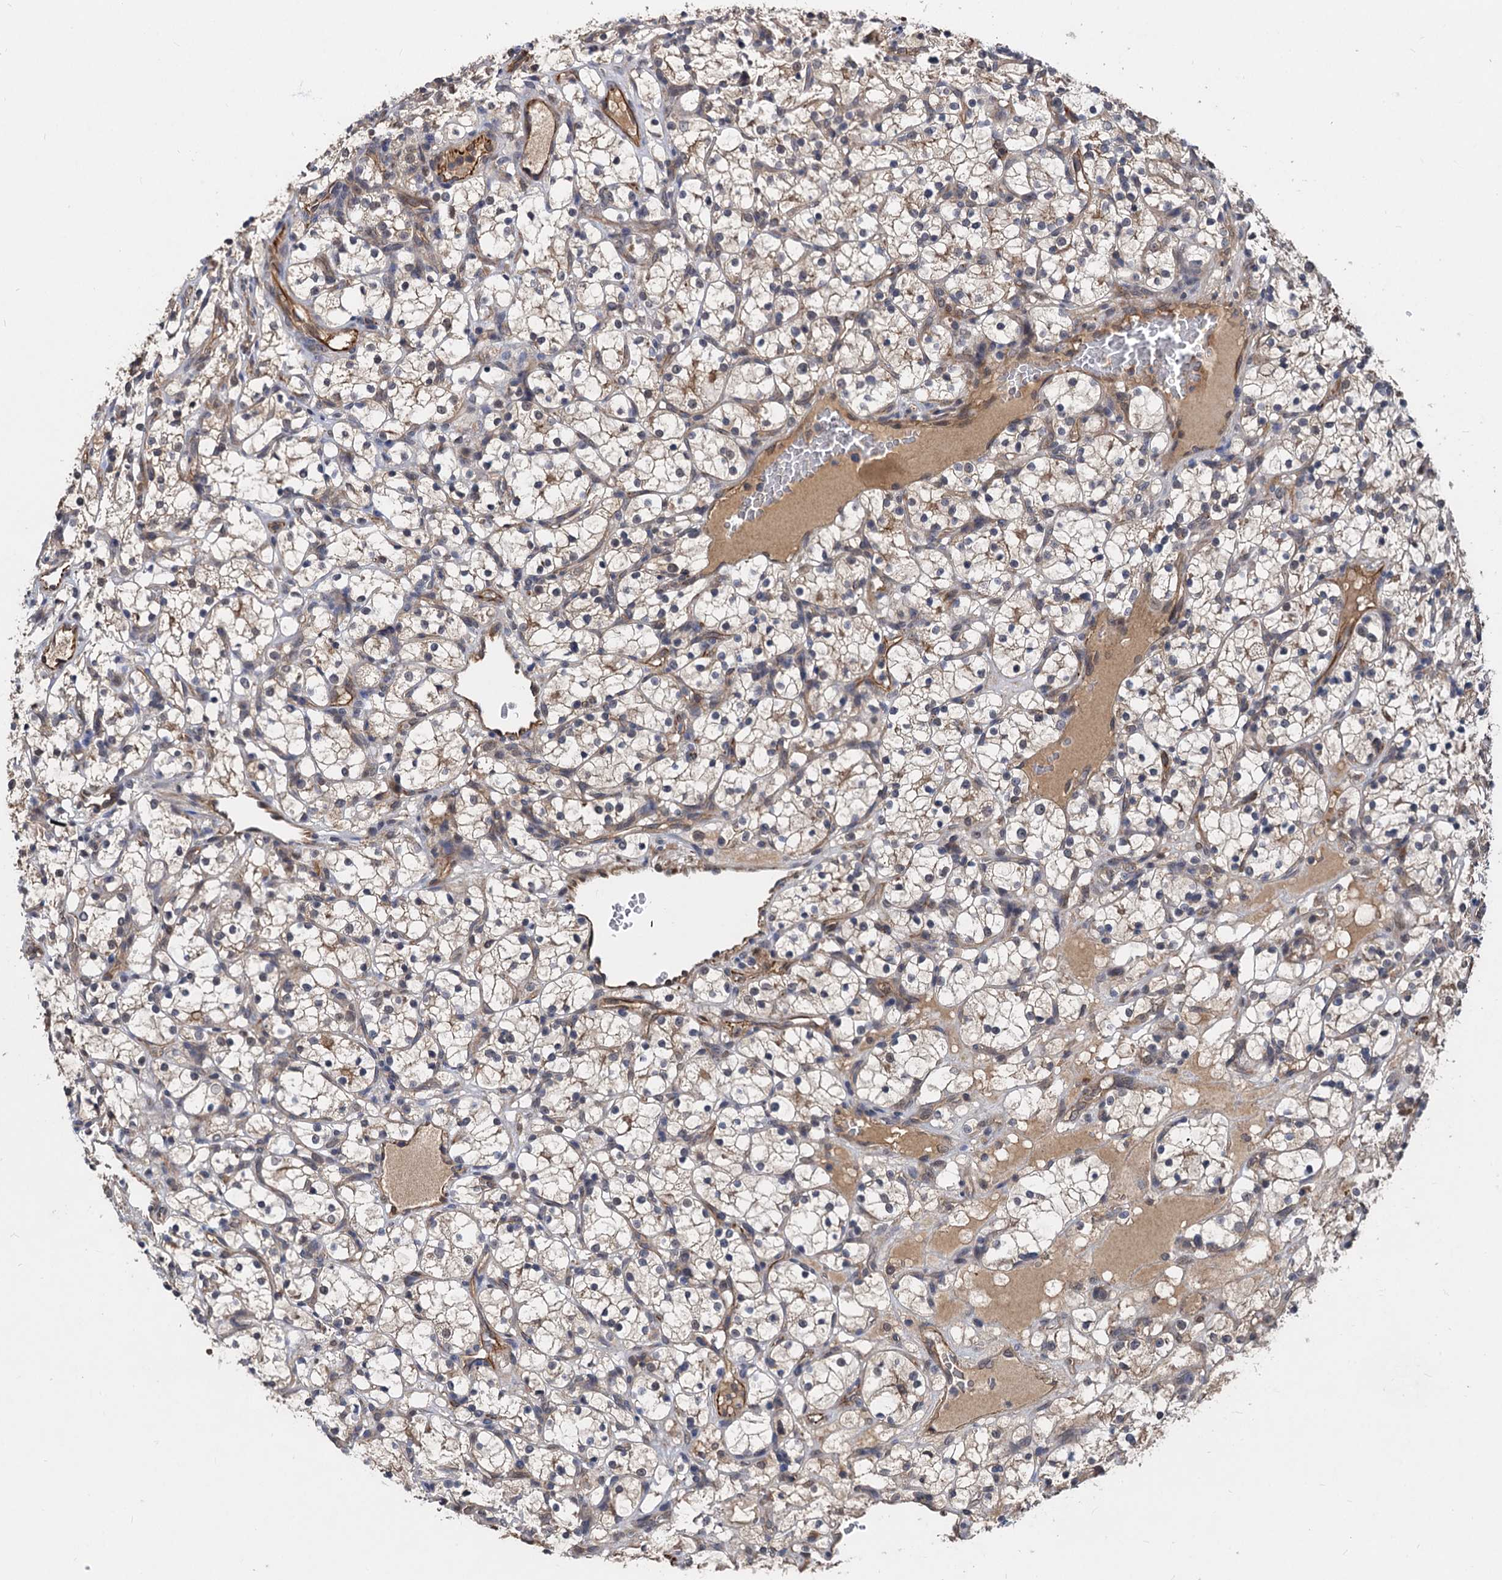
{"staining": {"intensity": "weak", "quantity": "<25%", "location": "cytoplasmic/membranous"}, "tissue": "renal cancer", "cell_type": "Tumor cells", "image_type": "cancer", "snomed": [{"axis": "morphology", "description": "Adenocarcinoma, NOS"}, {"axis": "topography", "description": "Kidney"}], "caption": "Immunohistochemical staining of human adenocarcinoma (renal) exhibits no significant expression in tumor cells.", "gene": "PSMD4", "patient": {"sex": "female", "age": 69}}